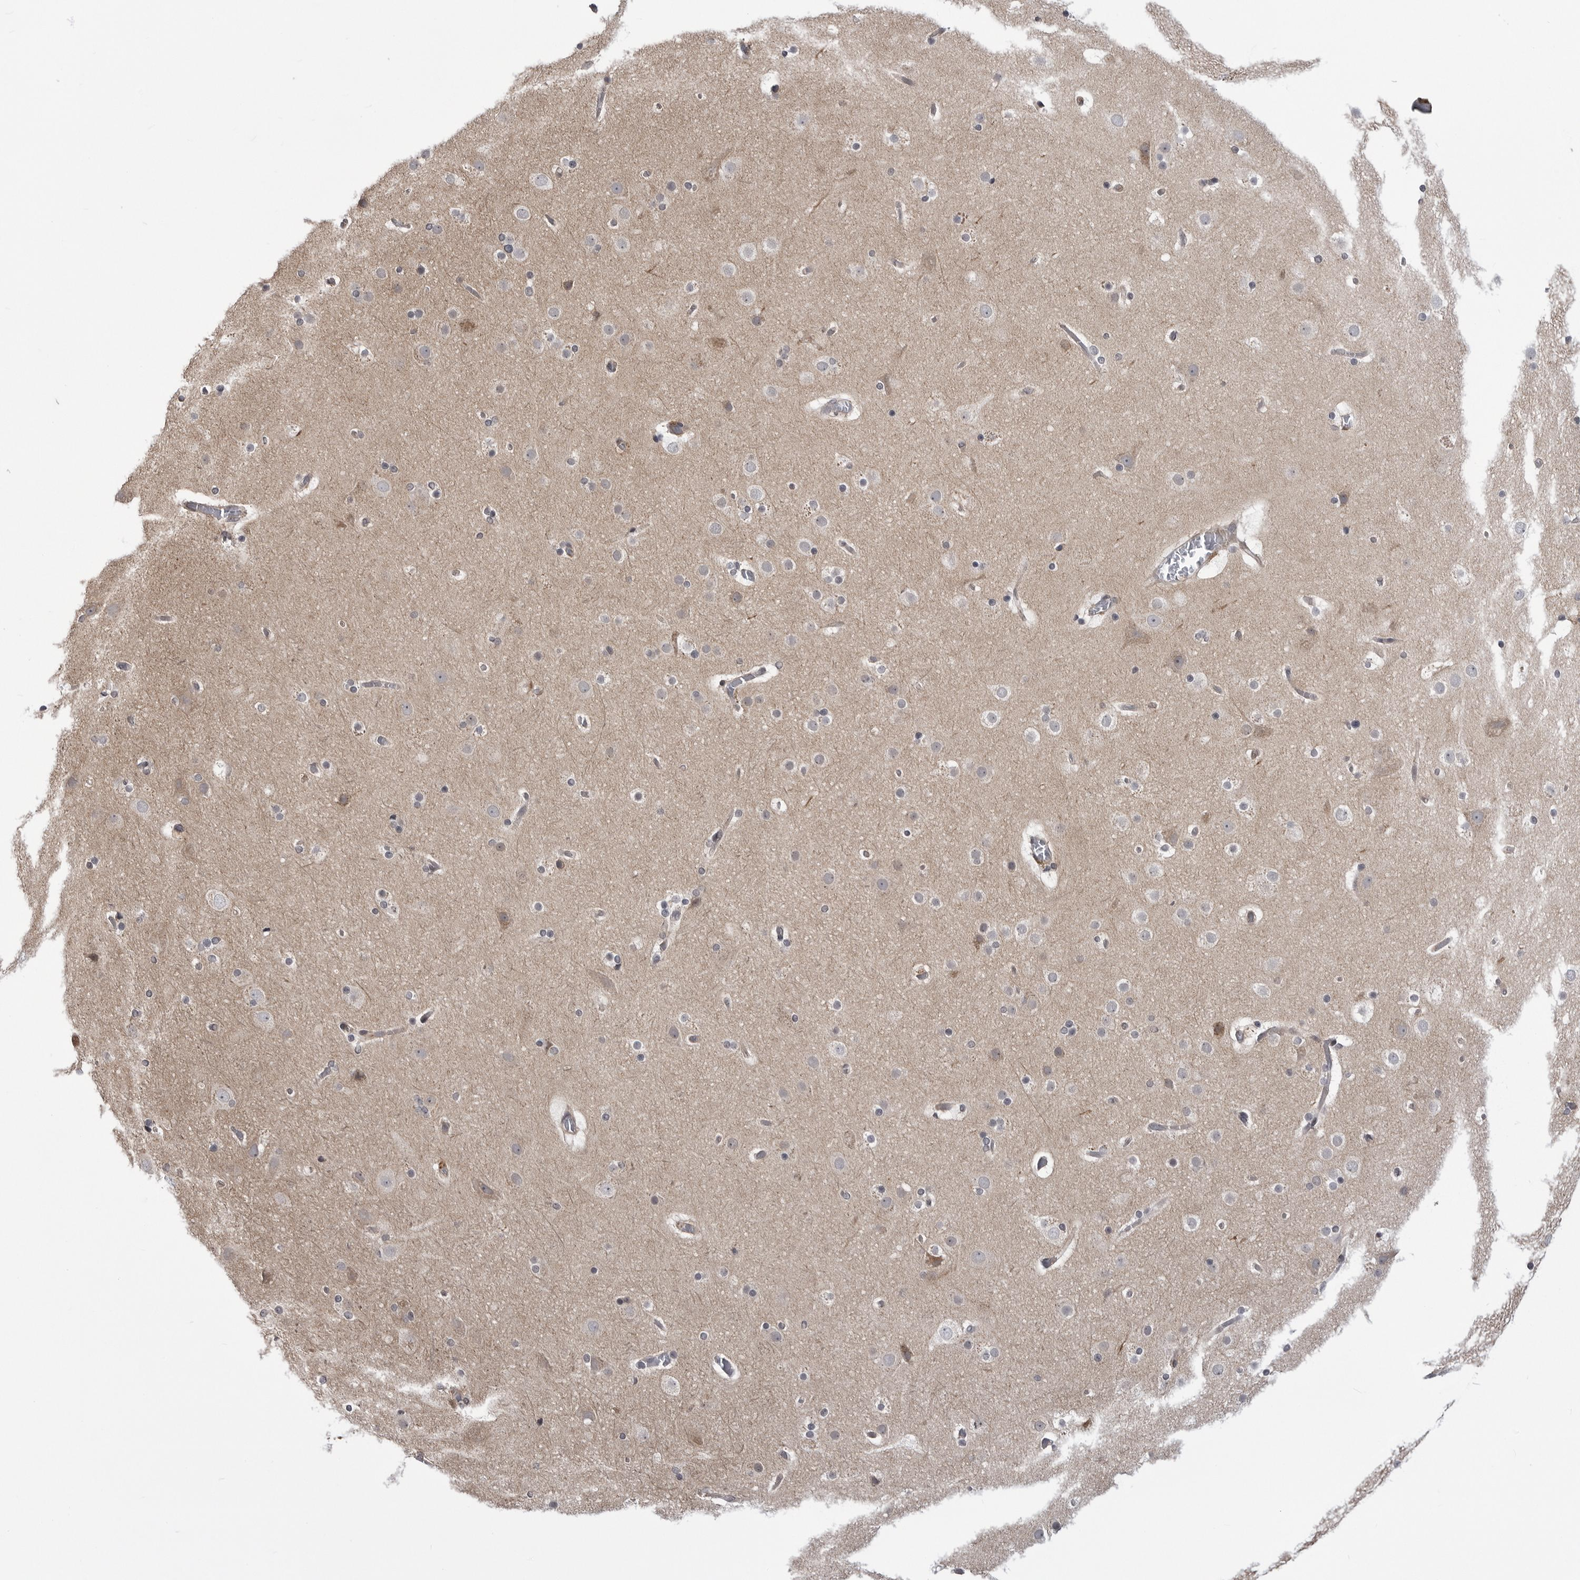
{"staining": {"intensity": "weak", "quantity": ">75%", "location": "cytoplasmic/membranous"}, "tissue": "cerebral cortex", "cell_type": "Endothelial cells", "image_type": "normal", "snomed": [{"axis": "morphology", "description": "Normal tissue, NOS"}, {"axis": "topography", "description": "Cerebral cortex"}], "caption": "Immunohistochemistry (IHC) histopathology image of normal human cerebral cortex stained for a protein (brown), which demonstrates low levels of weak cytoplasmic/membranous expression in about >75% of endothelial cells.", "gene": "CCDC18", "patient": {"sex": "male", "age": 57}}